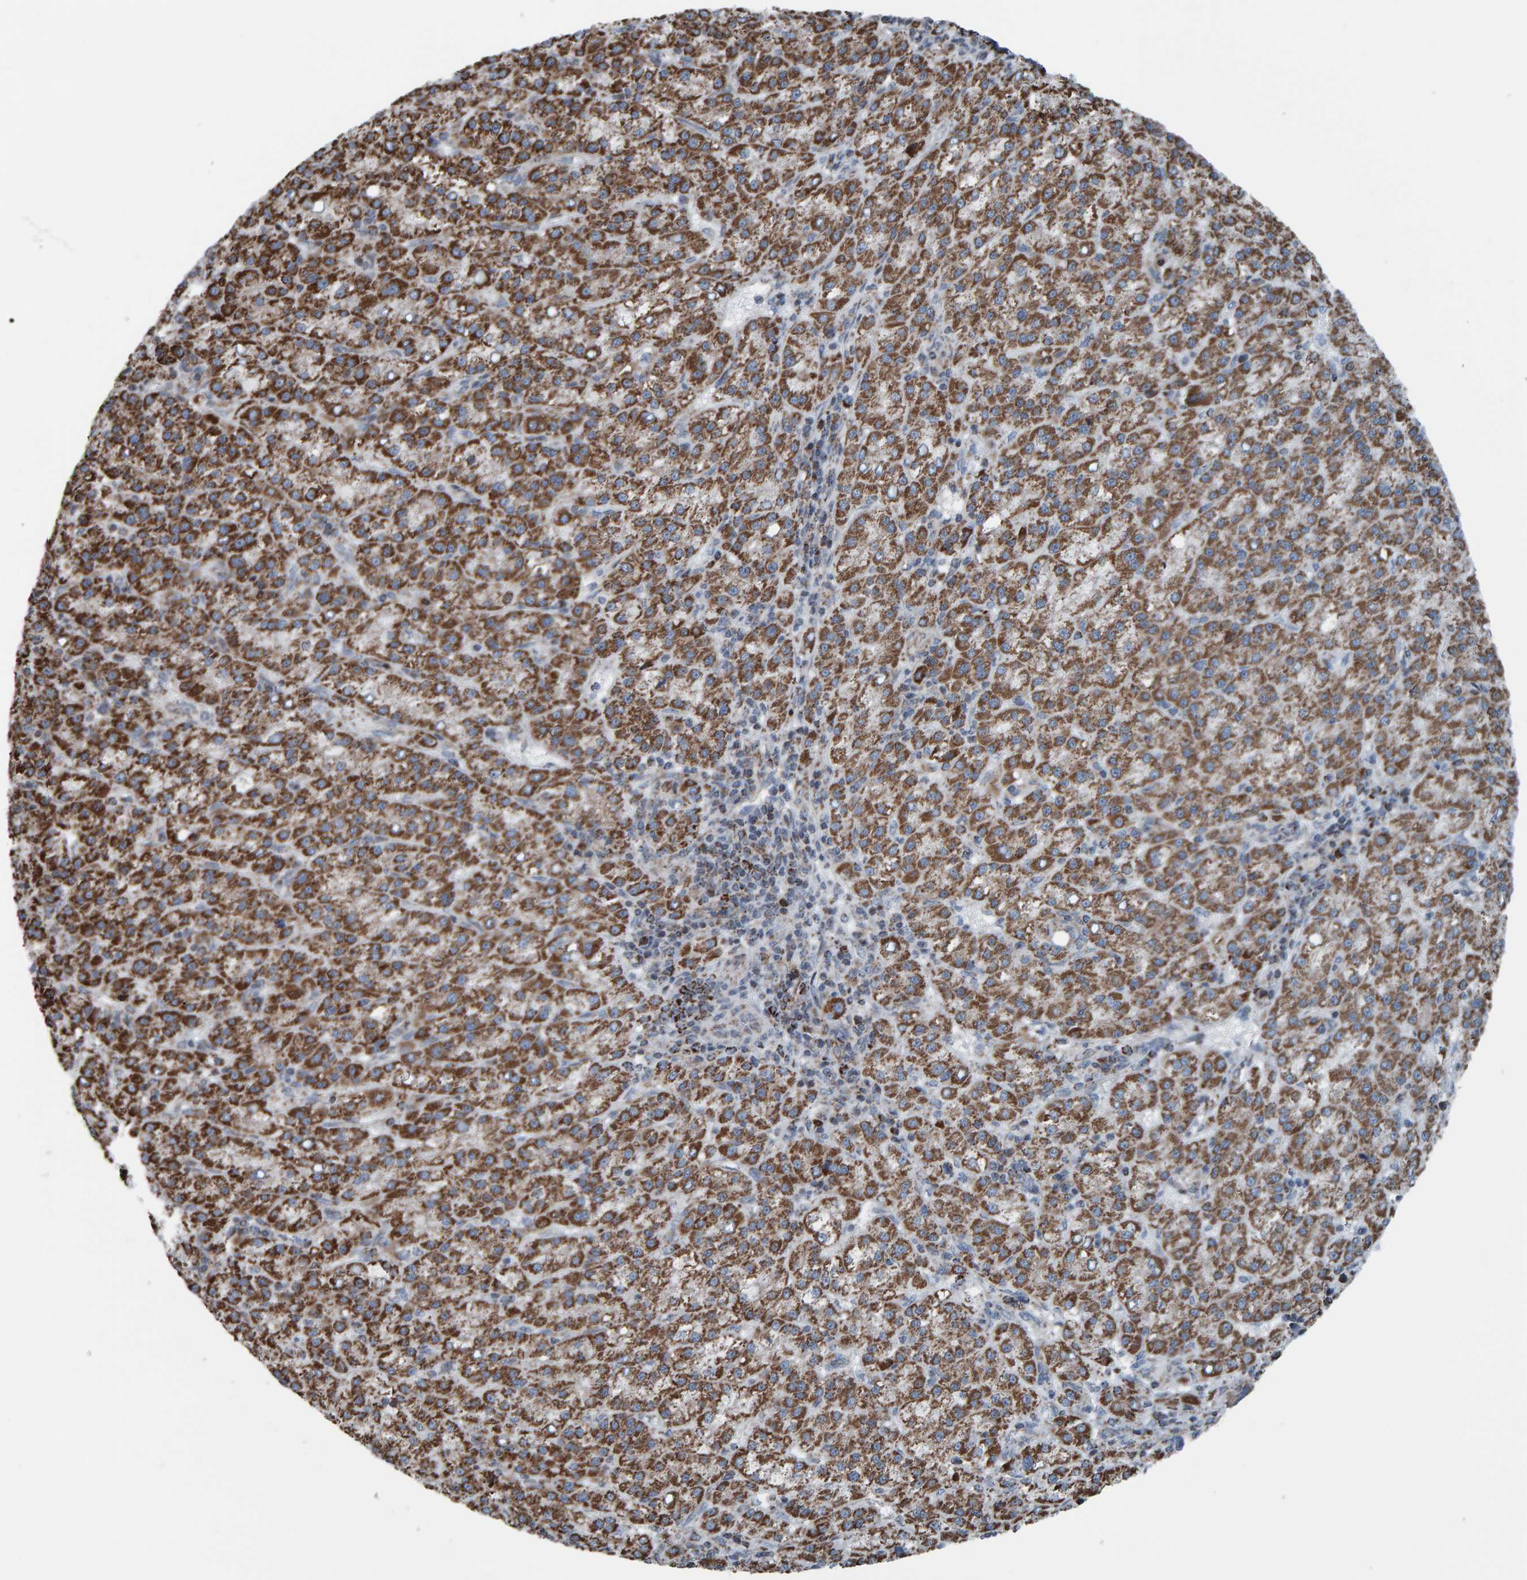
{"staining": {"intensity": "strong", "quantity": "25%-75%", "location": "cytoplasmic/membranous"}, "tissue": "liver cancer", "cell_type": "Tumor cells", "image_type": "cancer", "snomed": [{"axis": "morphology", "description": "Carcinoma, Hepatocellular, NOS"}, {"axis": "topography", "description": "Liver"}], "caption": "This histopathology image exhibits liver cancer stained with immunohistochemistry (IHC) to label a protein in brown. The cytoplasmic/membranous of tumor cells show strong positivity for the protein. Nuclei are counter-stained blue.", "gene": "ZNF48", "patient": {"sex": "female", "age": 58}}